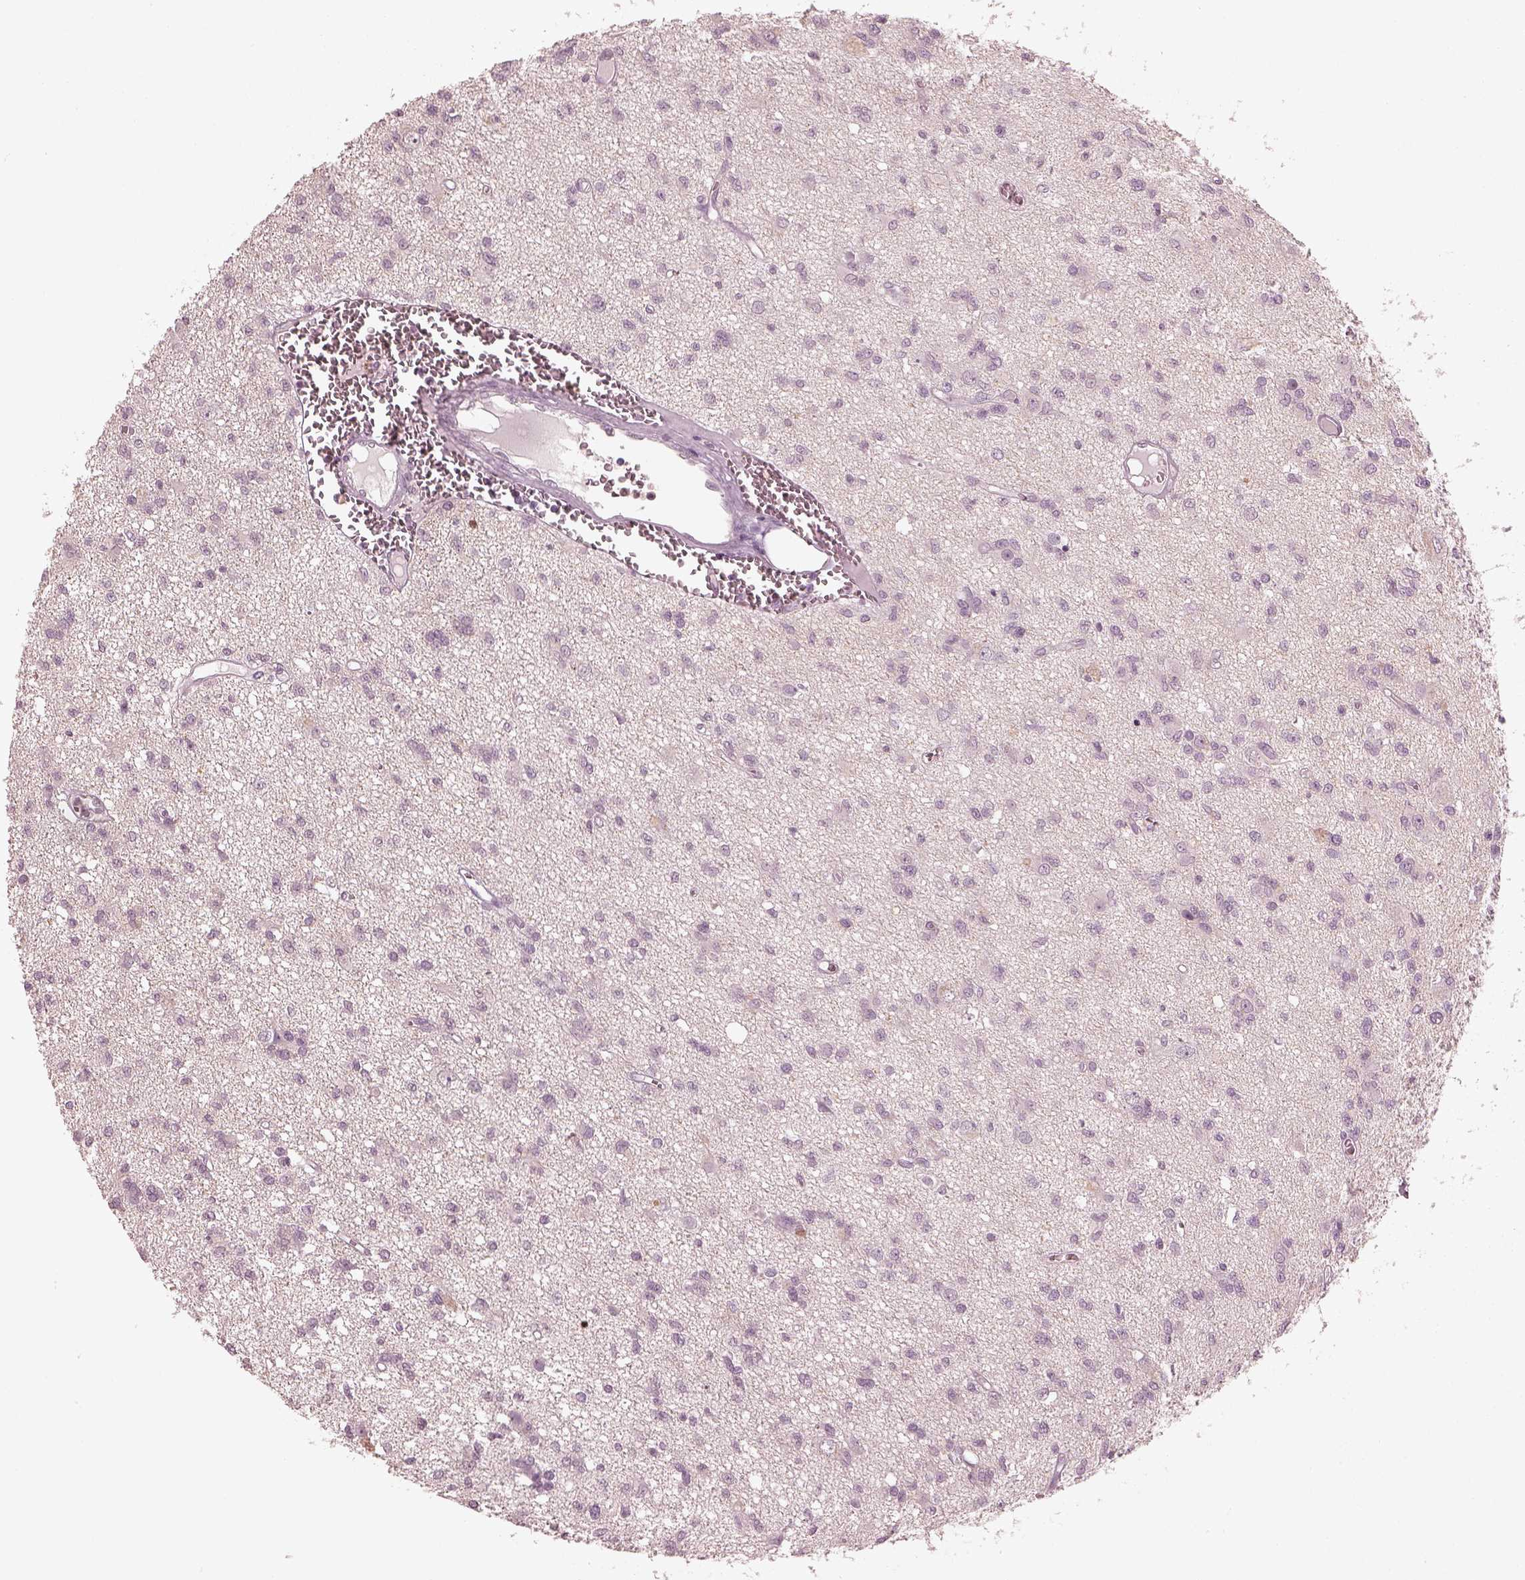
{"staining": {"intensity": "negative", "quantity": "none", "location": "none"}, "tissue": "glioma", "cell_type": "Tumor cells", "image_type": "cancer", "snomed": [{"axis": "morphology", "description": "Glioma, malignant, Low grade"}, {"axis": "topography", "description": "Brain"}], "caption": "Protein analysis of malignant glioma (low-grade) reveals no significant positivity in tumor cells. (DAB immunohistochemistry (IHC) visualized using brightfield microscopy, high magnification).", "gene": "CCDC170", "patient": {"sex": "male", "age": 64}}